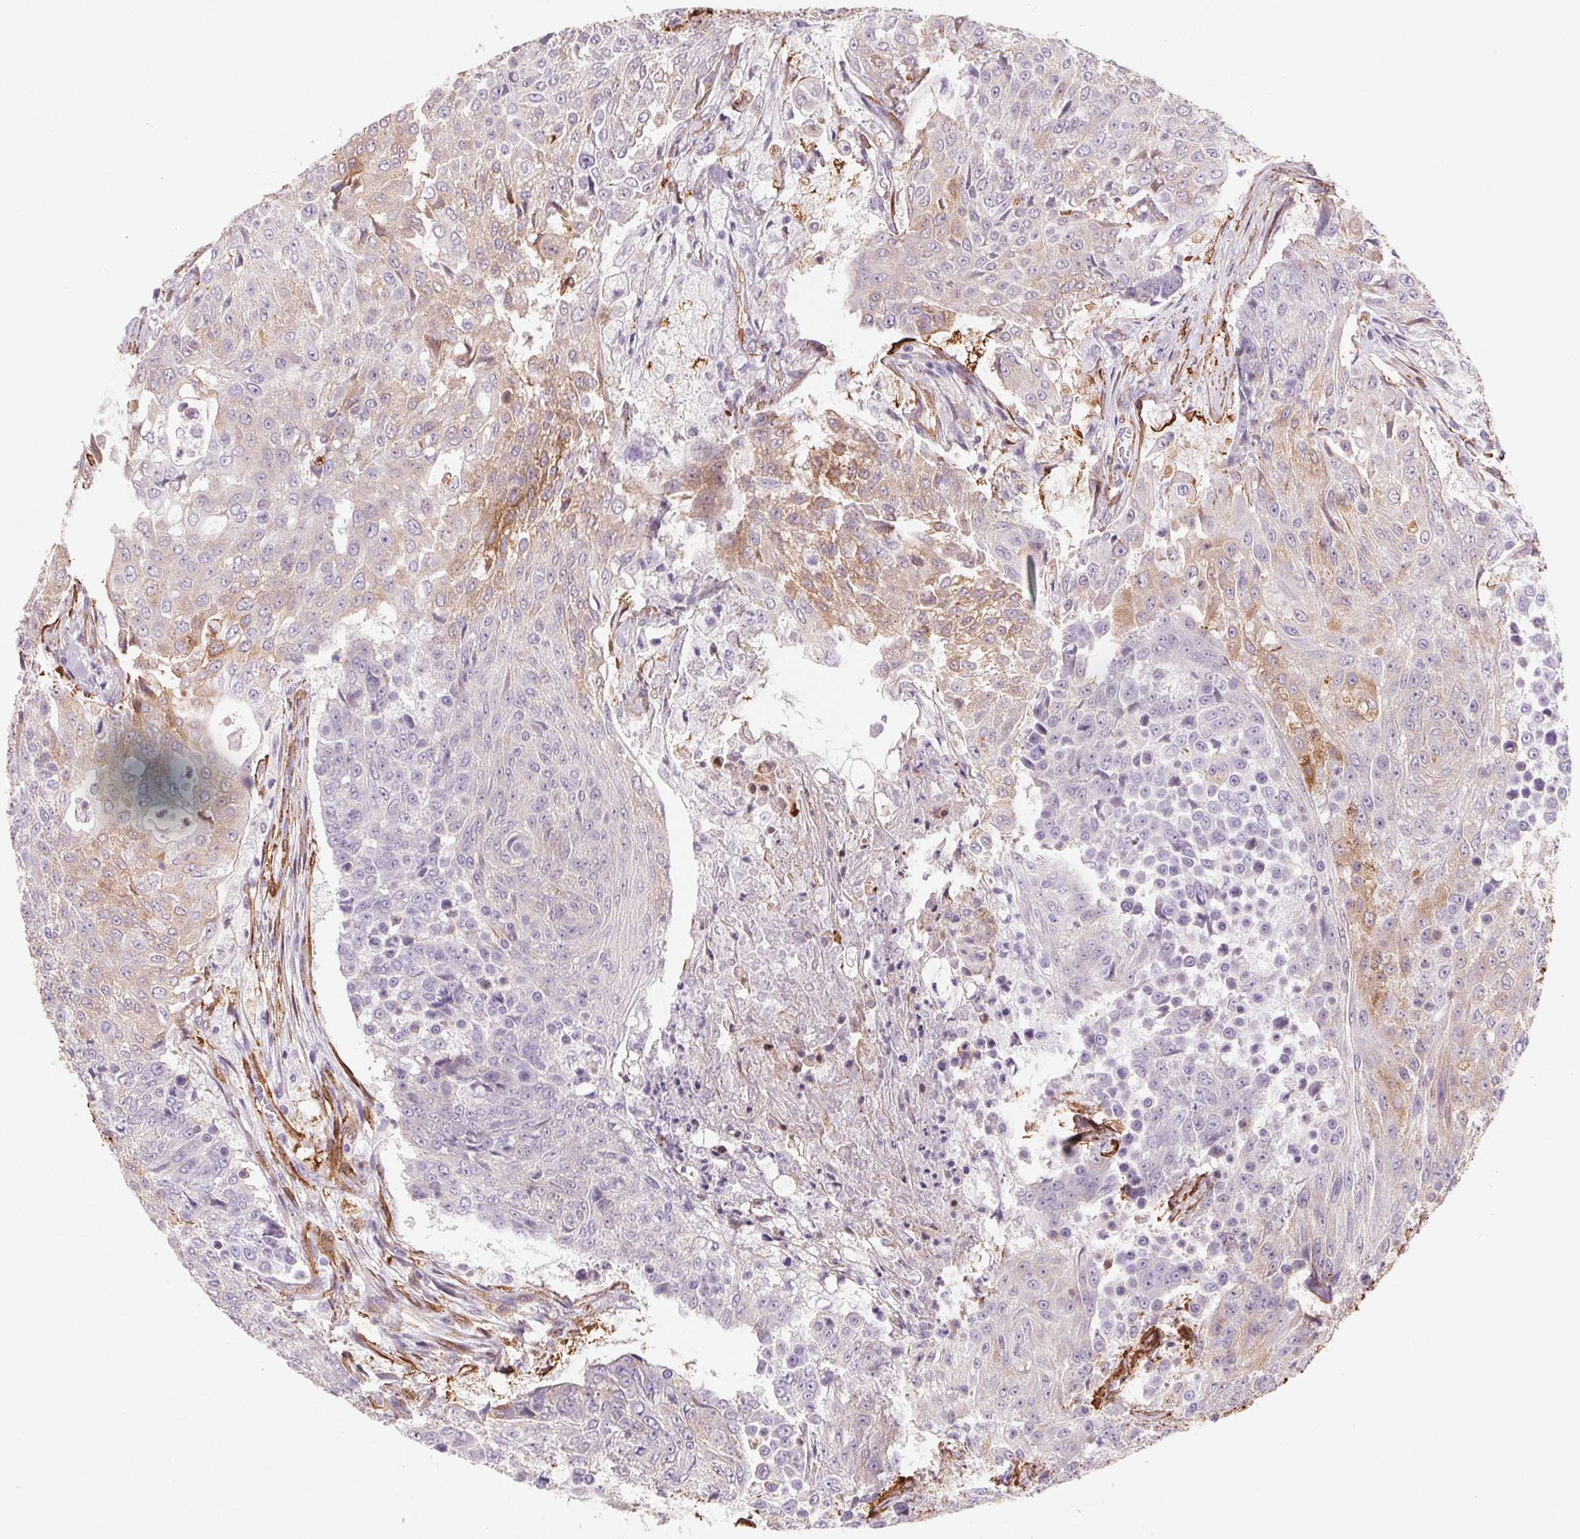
{"staining": {"intensity": "weak", "quantity": "<25%", "location": "cytoplasmic/membranous"}, "tissue": "urothelial cancer", "cell_type": "Tumor cells", "image_type": "cancer", "snomed": [{"axis": "morphology", "description": "Urothelial carcinoma, High grade"}, {"axis": "topography", "description": "Urinary bladder"}], "caption": "Immunohistochemical staining of human urothelial cancer reveals no significant positivity in tumor cells. (IHC, brightfield microscopy, high magnification).", "gene": "GPX8", "patient": {"sex": "female", "age": 63}}